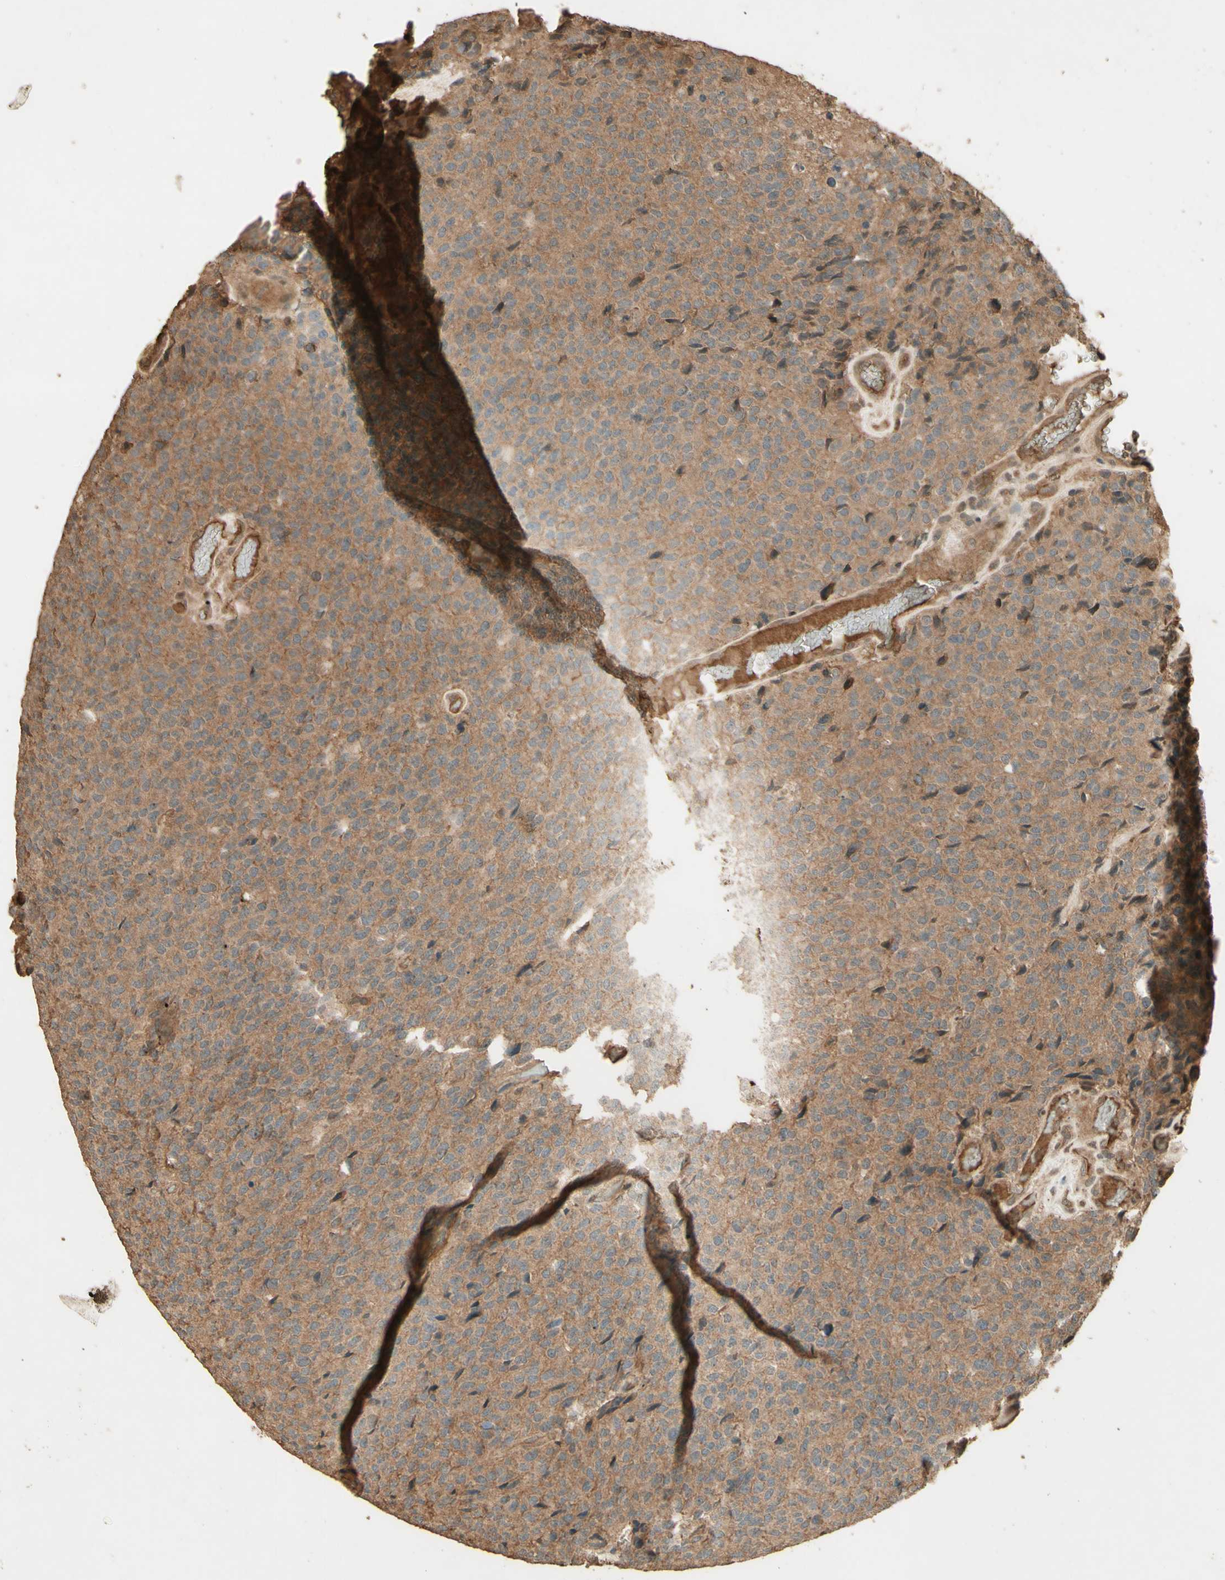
{"staining": {"intensity": "moderate", "quantity": ">75%", "location": "cytoplasmic/membranous"}, "tissue": "glioma", "cell_type": "Tumor cells", "image_type": "cancer", "snomed": [{"axis": "morphology", "description": "Glioma, malignant, High grade"}, {"axis": "topography", "description": "pancreas cauda"}], "caption": "Approximately >75% of tumor cells in human malignant glioma (high-grade) demonstrate moderate cytoplasmic/membranous protein positivity as visualized by brown immunohistochemical staining.", "gene": "SMAD9", "patient": {"sex": "male", "age": 60}}